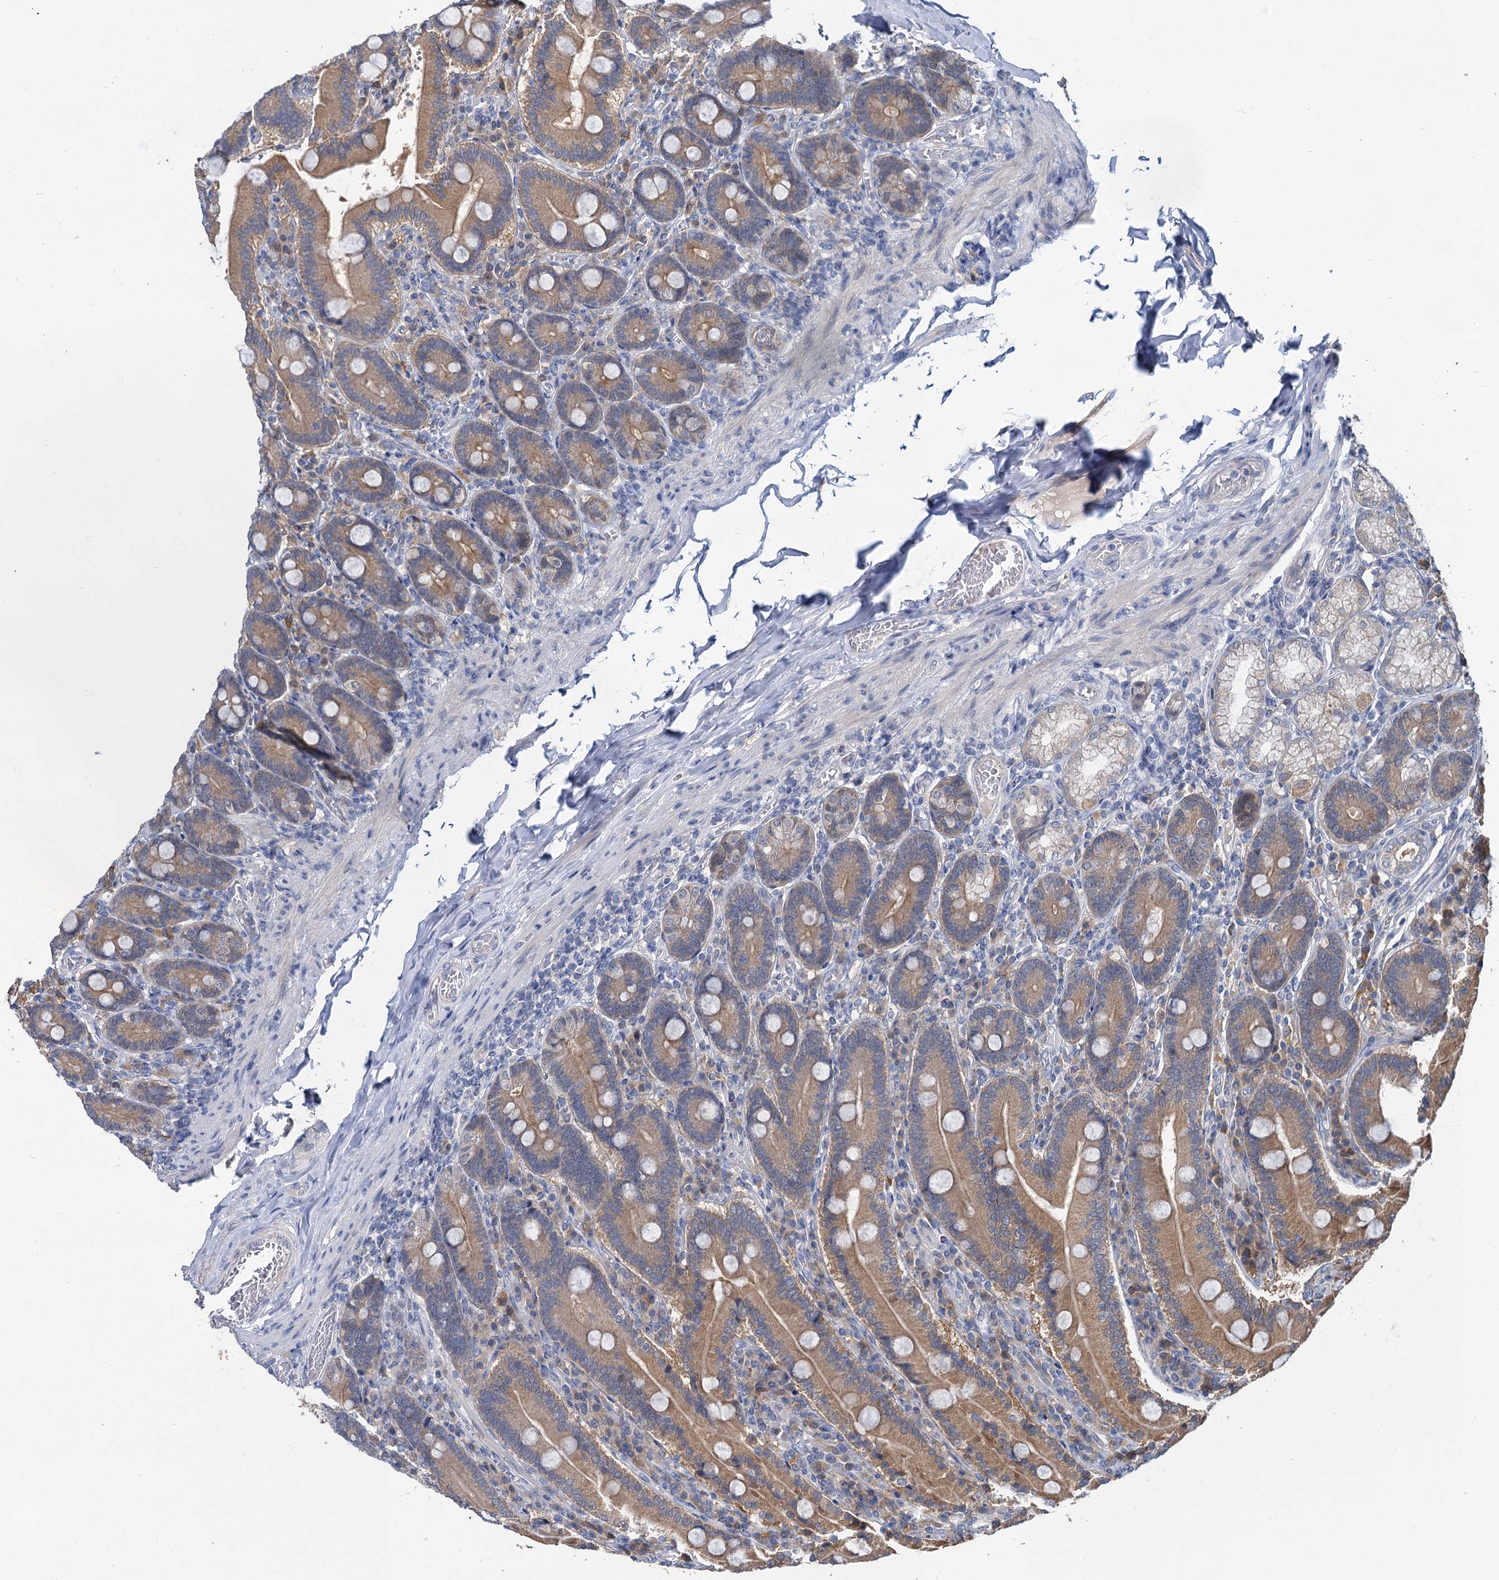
{"staining": {"intensity": "weak", "quantity": ">75%", "location": "cytoplasmic/membranous"}, "tissue": "duodenum", "cell_type": "Glandular cells", "image_type": "normal", "snomed": [{"axis": "morphology", "description": "Normal tissue, NOS"}, {"axis": "topography", "description": "Duodenum"}], "caption": "Protein positivity by immunohistochemistry (IHC) shows weak cytoplasmic/membranous expression in about >75% of glandular cells in normal duodenum.", "gene": "ANKRD42", "patient": {"sex": "female", "age": 62}}